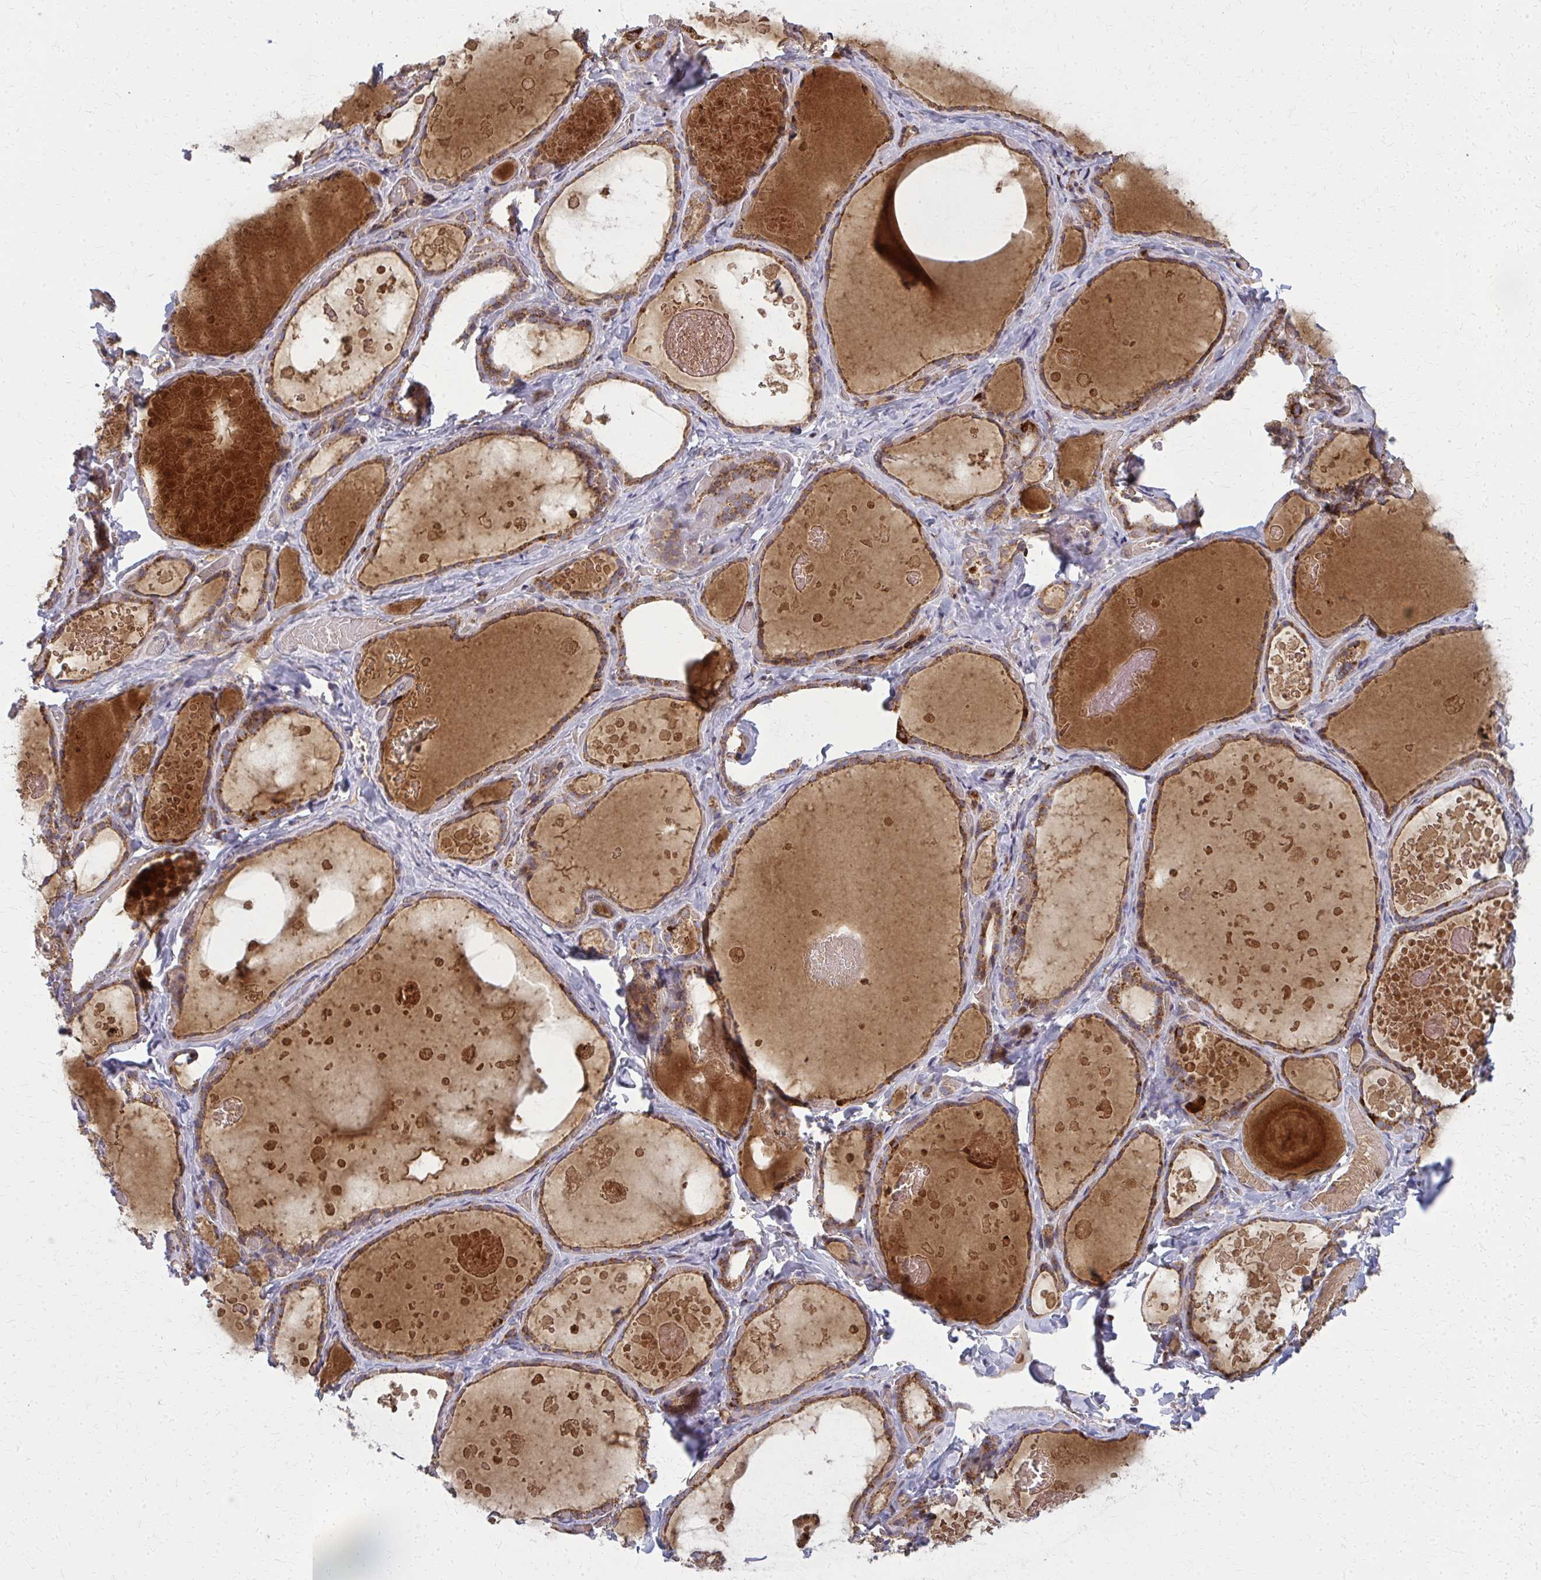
{"staining": {"intensity": "strong", "quantity": "25%-75%", "location": "cytoplasmic/membranous"}, "tissue": "thyroid gland", "cell_type": "Glandular cells", "image_type": "normal", "snomed": [{"axis": "morphology", "description": "Normal tissue, NOS"}, {"axis": "topography", "description": "Thyroid gland"}], "caption": "Protein staining reveals strong cytoplasmic/membranous staining in about 25%-75% of glandular cells in unremarkable thyroid gland. Nuclei are stained in blue.", "gene": "MCCC1", "patient": {"sex": "female", "age": 56}}